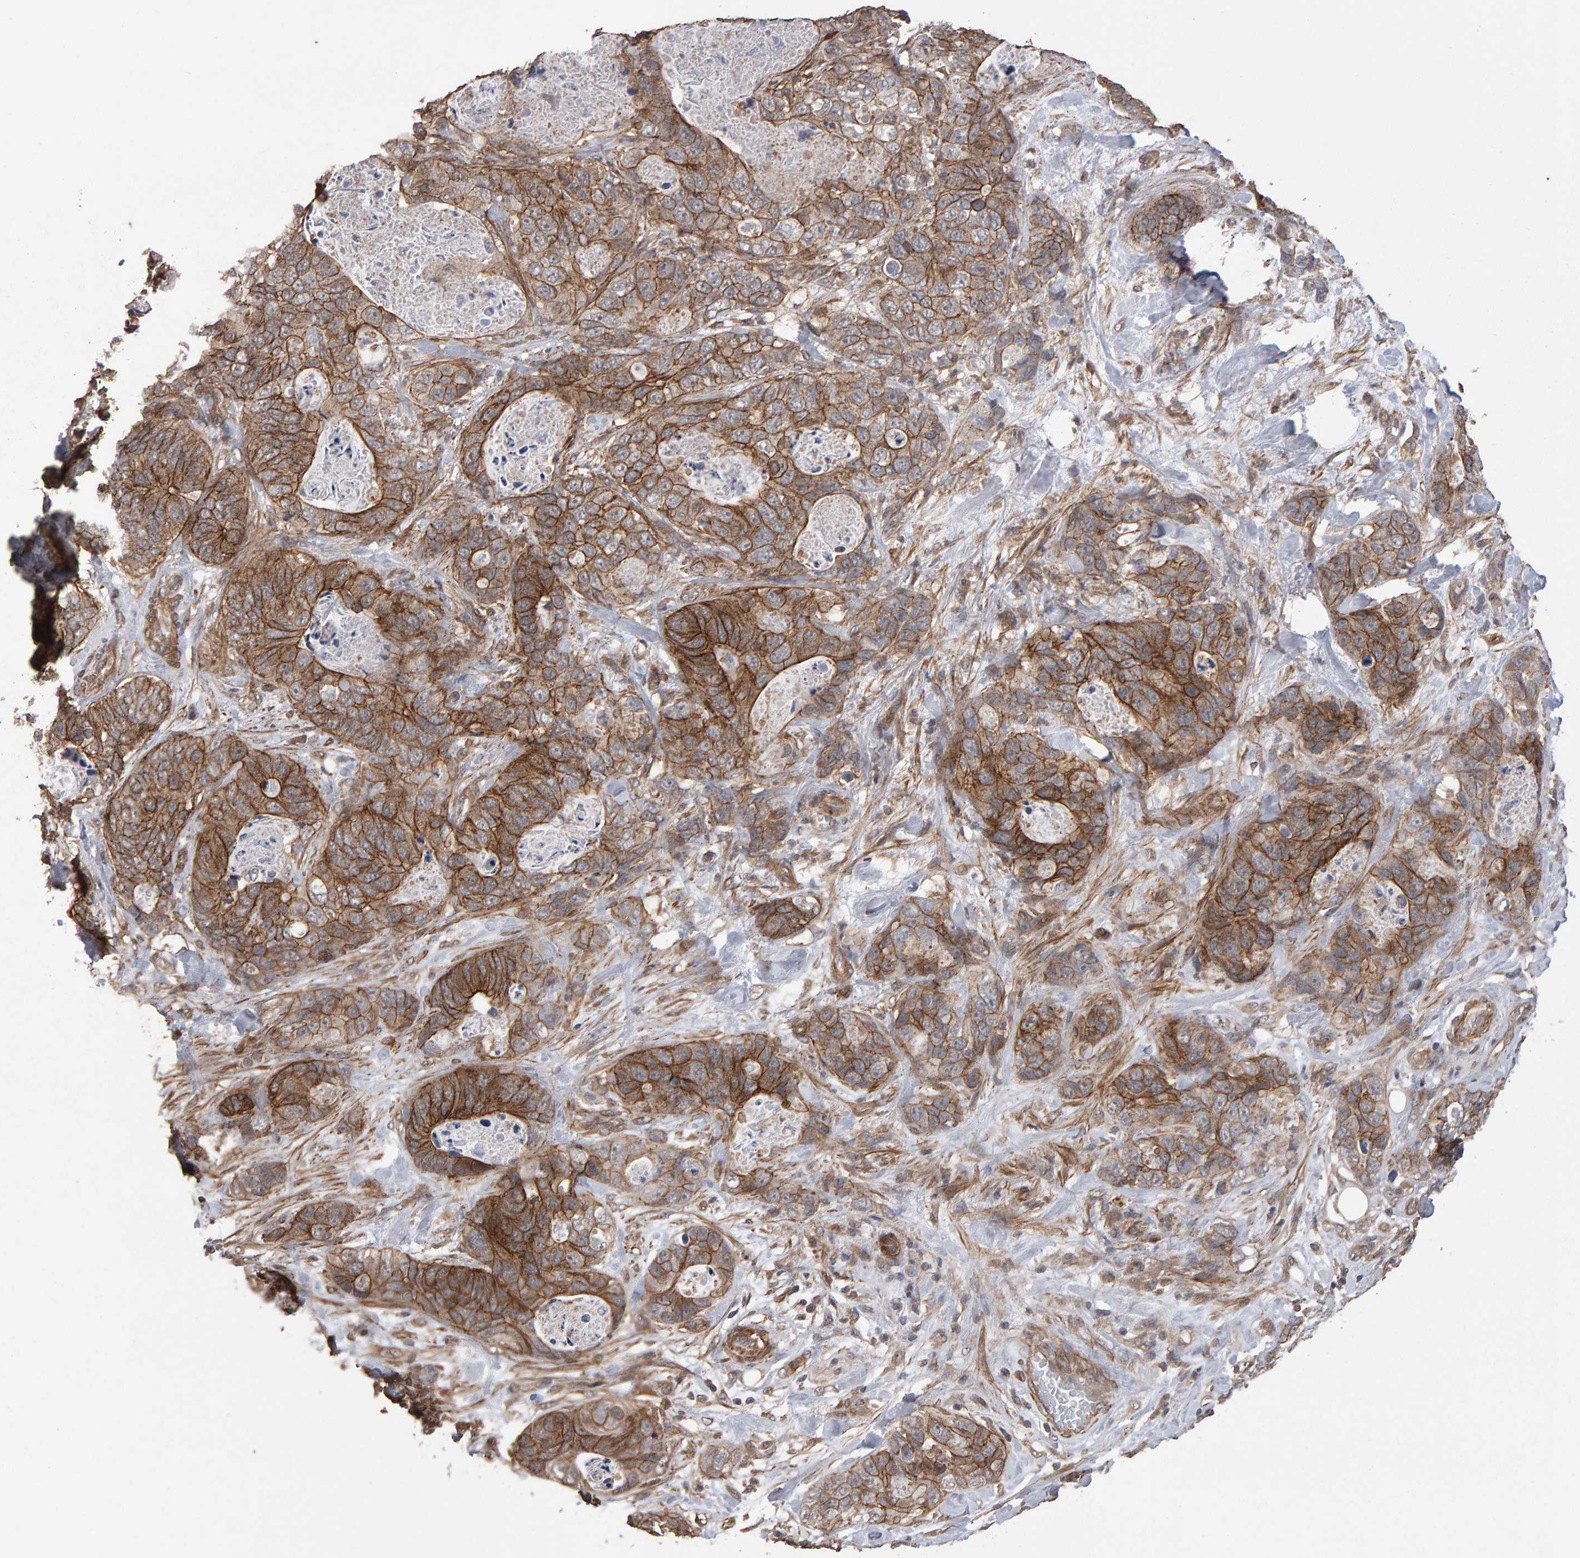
{"staining": {"intensity": "strong", "quantity": ">75%", "location": "cytoplasmic/membranous"}, "tissue": "stomach cancer", "cell_type": "Tumor cells", "image_type": "cancer", "snomed": [{"axis": "morphology", "description": "Normal tissue, NOS"}, {"axis": "morphology", "description": "Adenocarcinoma, NOS"}, {"axis": "topography", "description": "Stomach"}], "caption": "This is a photomicrograph of immunohistochemistry (IHC) staining of stomach cancer, which shows strong positivity in the cytoplasmic/membranous of tumor cells.", "gene": "SCRIB", "patient": {"sex": "female", "age": 89}}